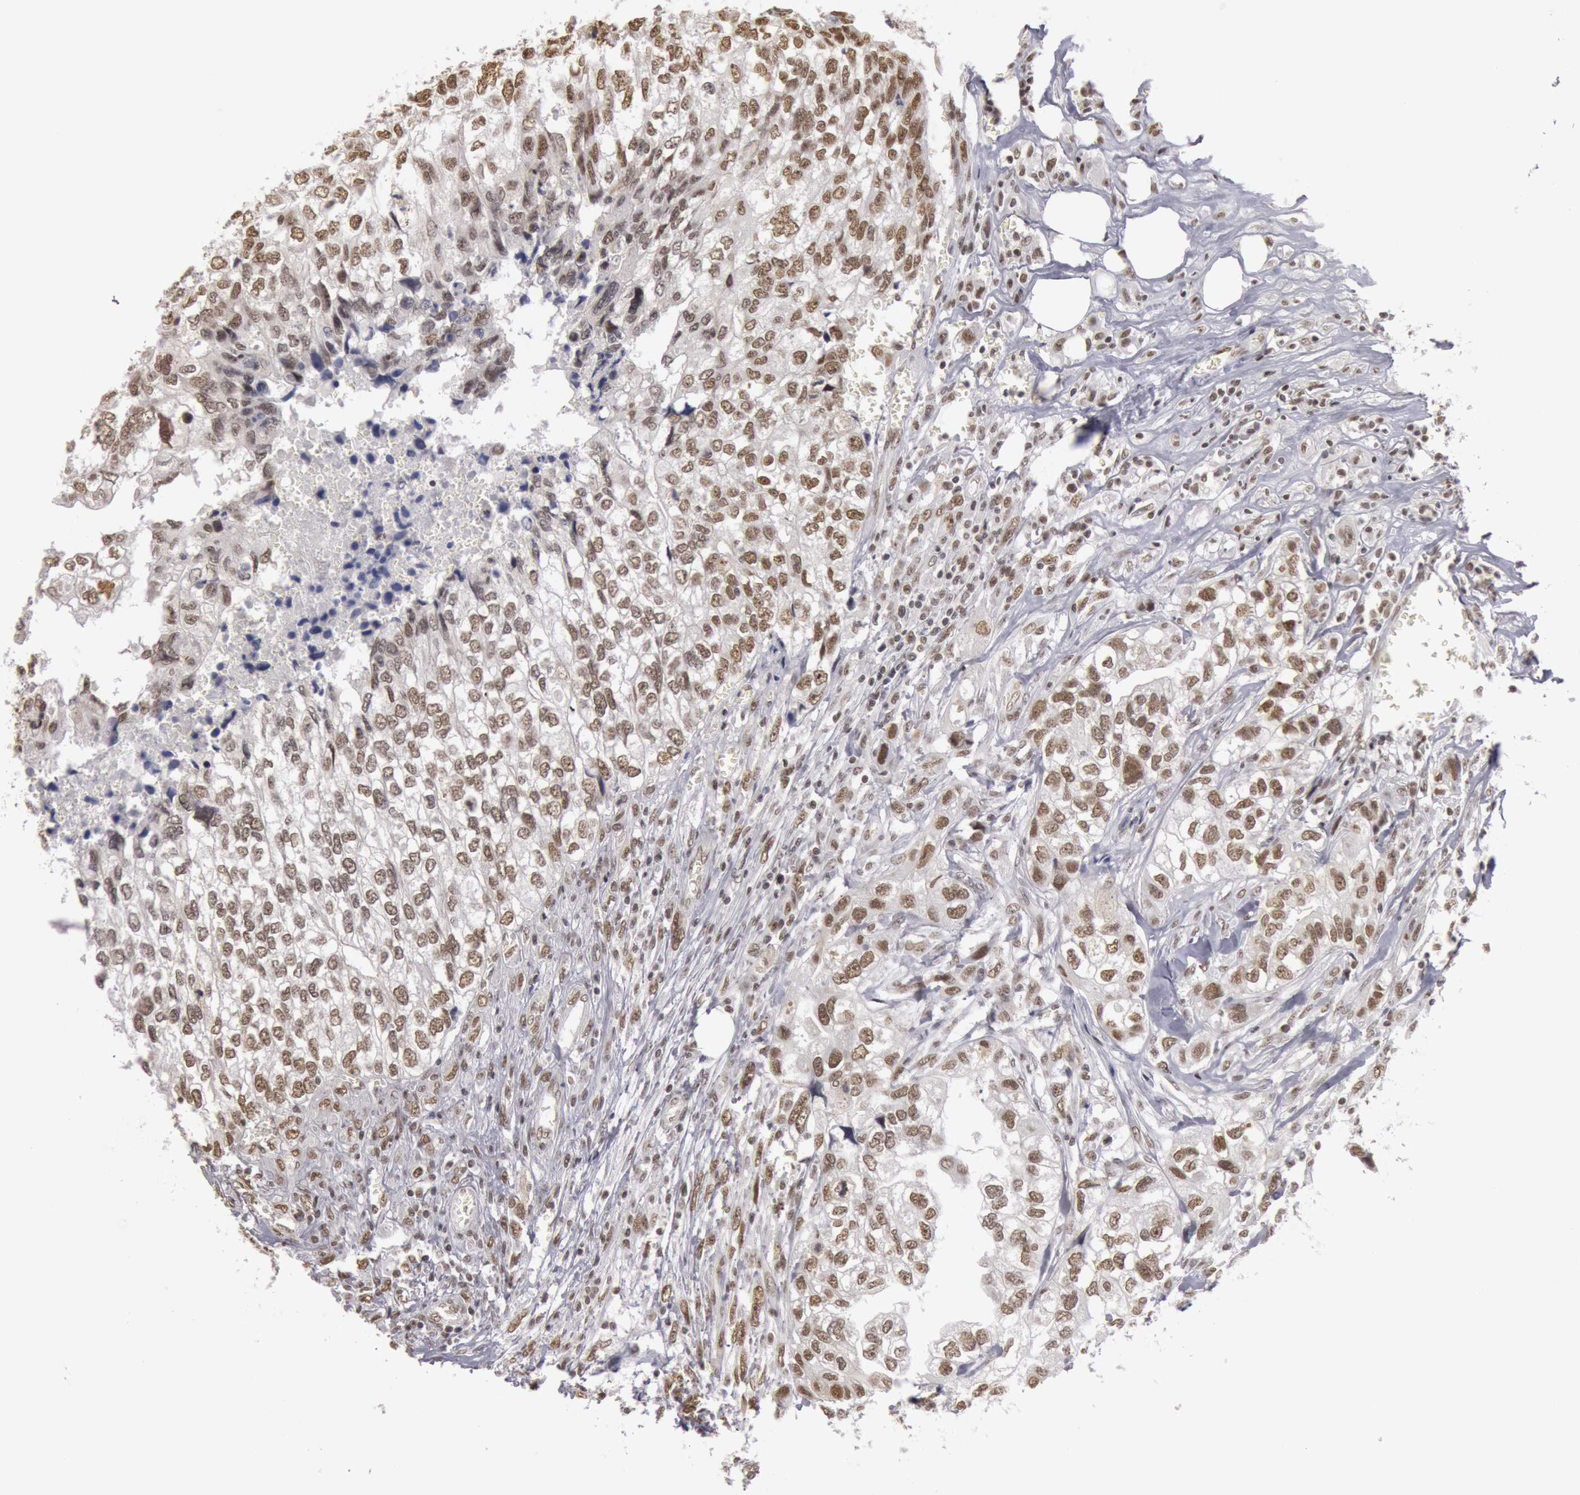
{"staining": {"intensity": "moderate", "quantity": ">75%", "location": "nuclear"}, "tissue": "breast cancer", "cell_type": "Tumor cells", "image_type": "cancer", "snomed": [{"axis": "morphology", "description": "Neoplasm, malignant, NOS"}, {"axis": "topography", "description": "Breast"}], "caption": "Protein staining demonstrates moderate nuclear staining in approximately >75% of tumor cells in breast cancer.", "gene": "ESS2", "patient": {"sex": "female", "age": 50}}